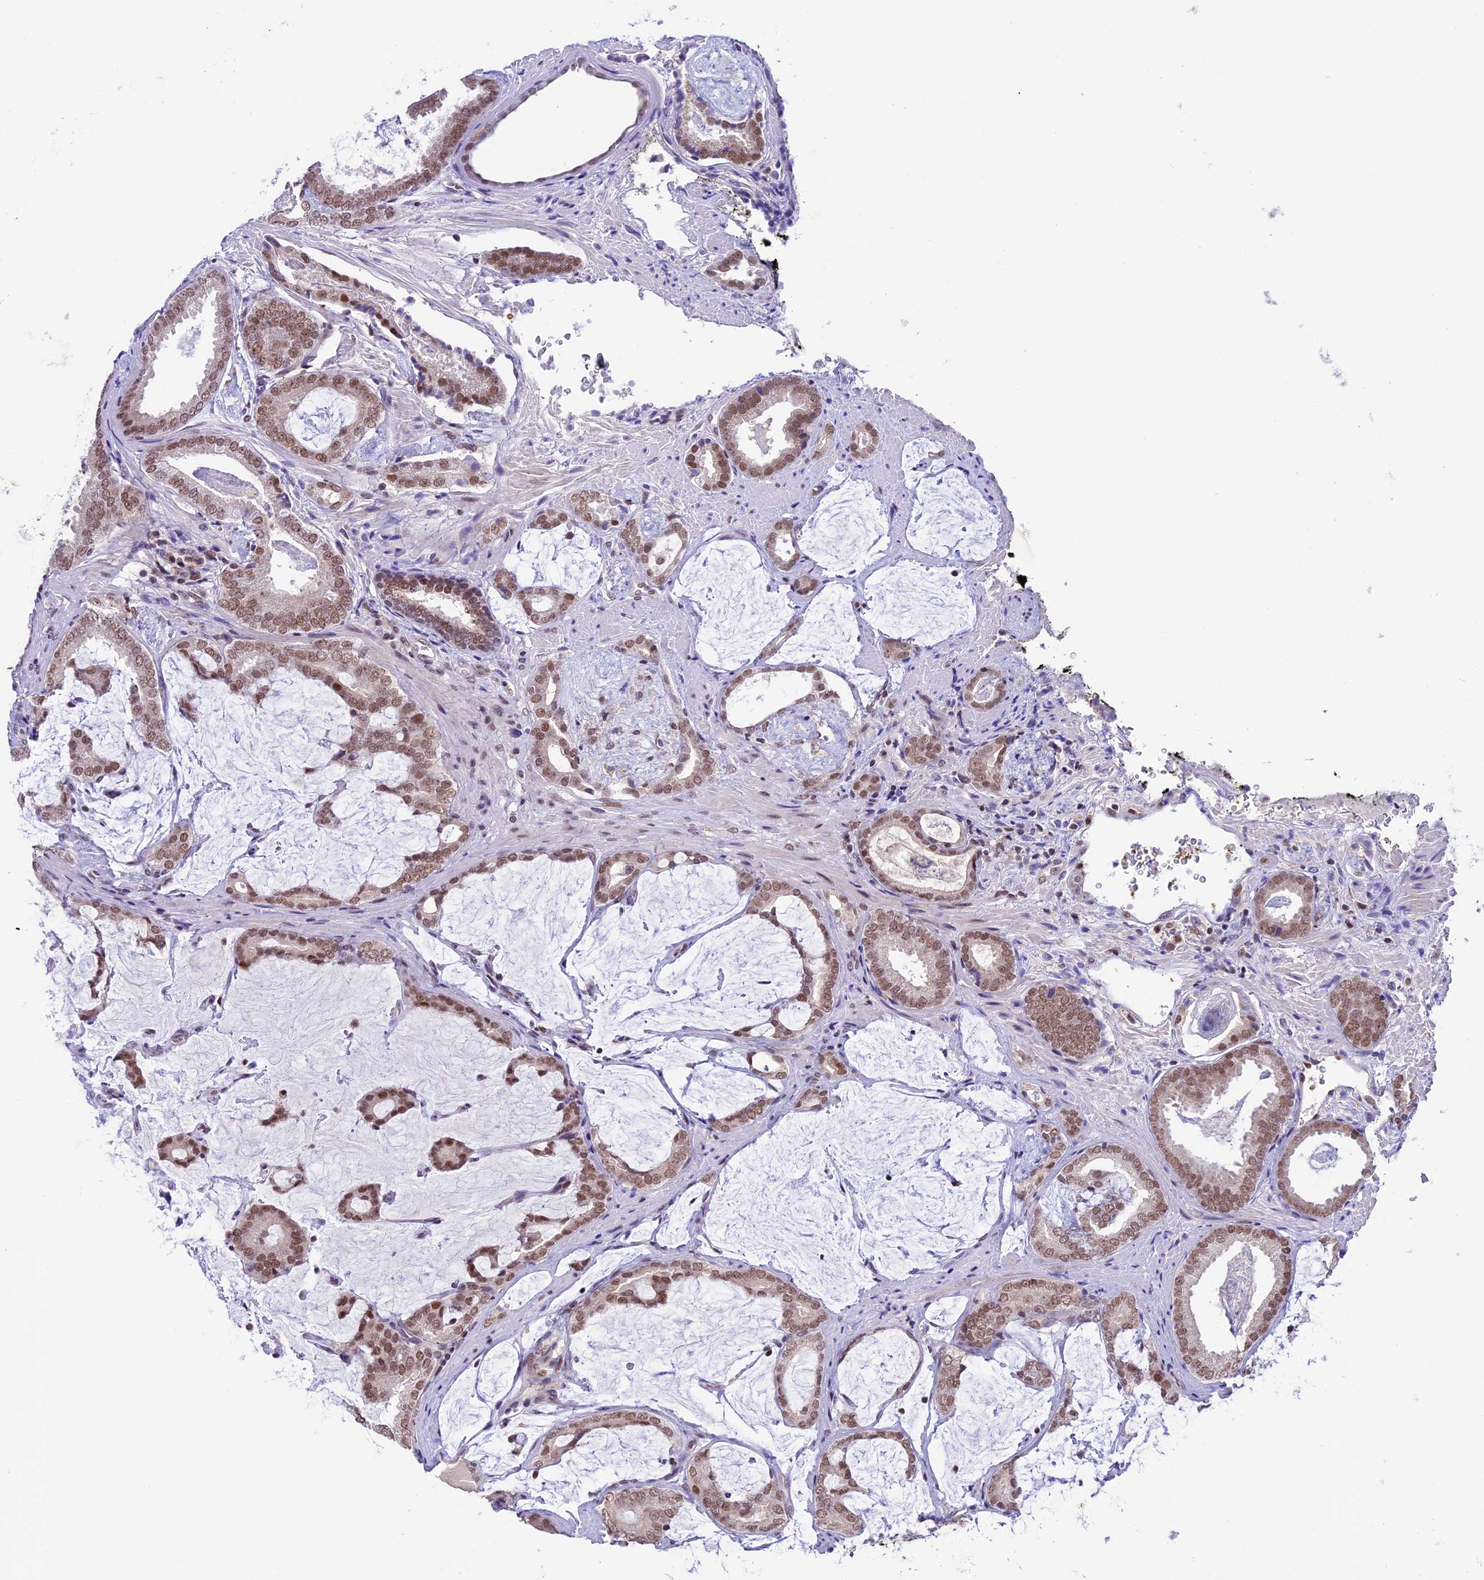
{"staining": {"intensity": "moderate", "quantity": ">75%", "location": "nuclear"}, "tissue": "prostate cancer", "cell_type": "Tumor cells", "image_type": "cancer", "snomed": [{"axis": "morphology", "description": "Adenocarcinoma, Low grade"}, {"axis": "topography", "description": "Prostate"}], "caption": "Immunohistochemical staining of low-grade adenocarcinoma (prostate) exhibits medium levels of moderate nuclear positivity in about >75% of tumor cells. The protein of interest is shown in brown color, while the nuclei are stained blue.", "gene": "SHKBP1", "patient": {"sex": "male", "age": 71}}